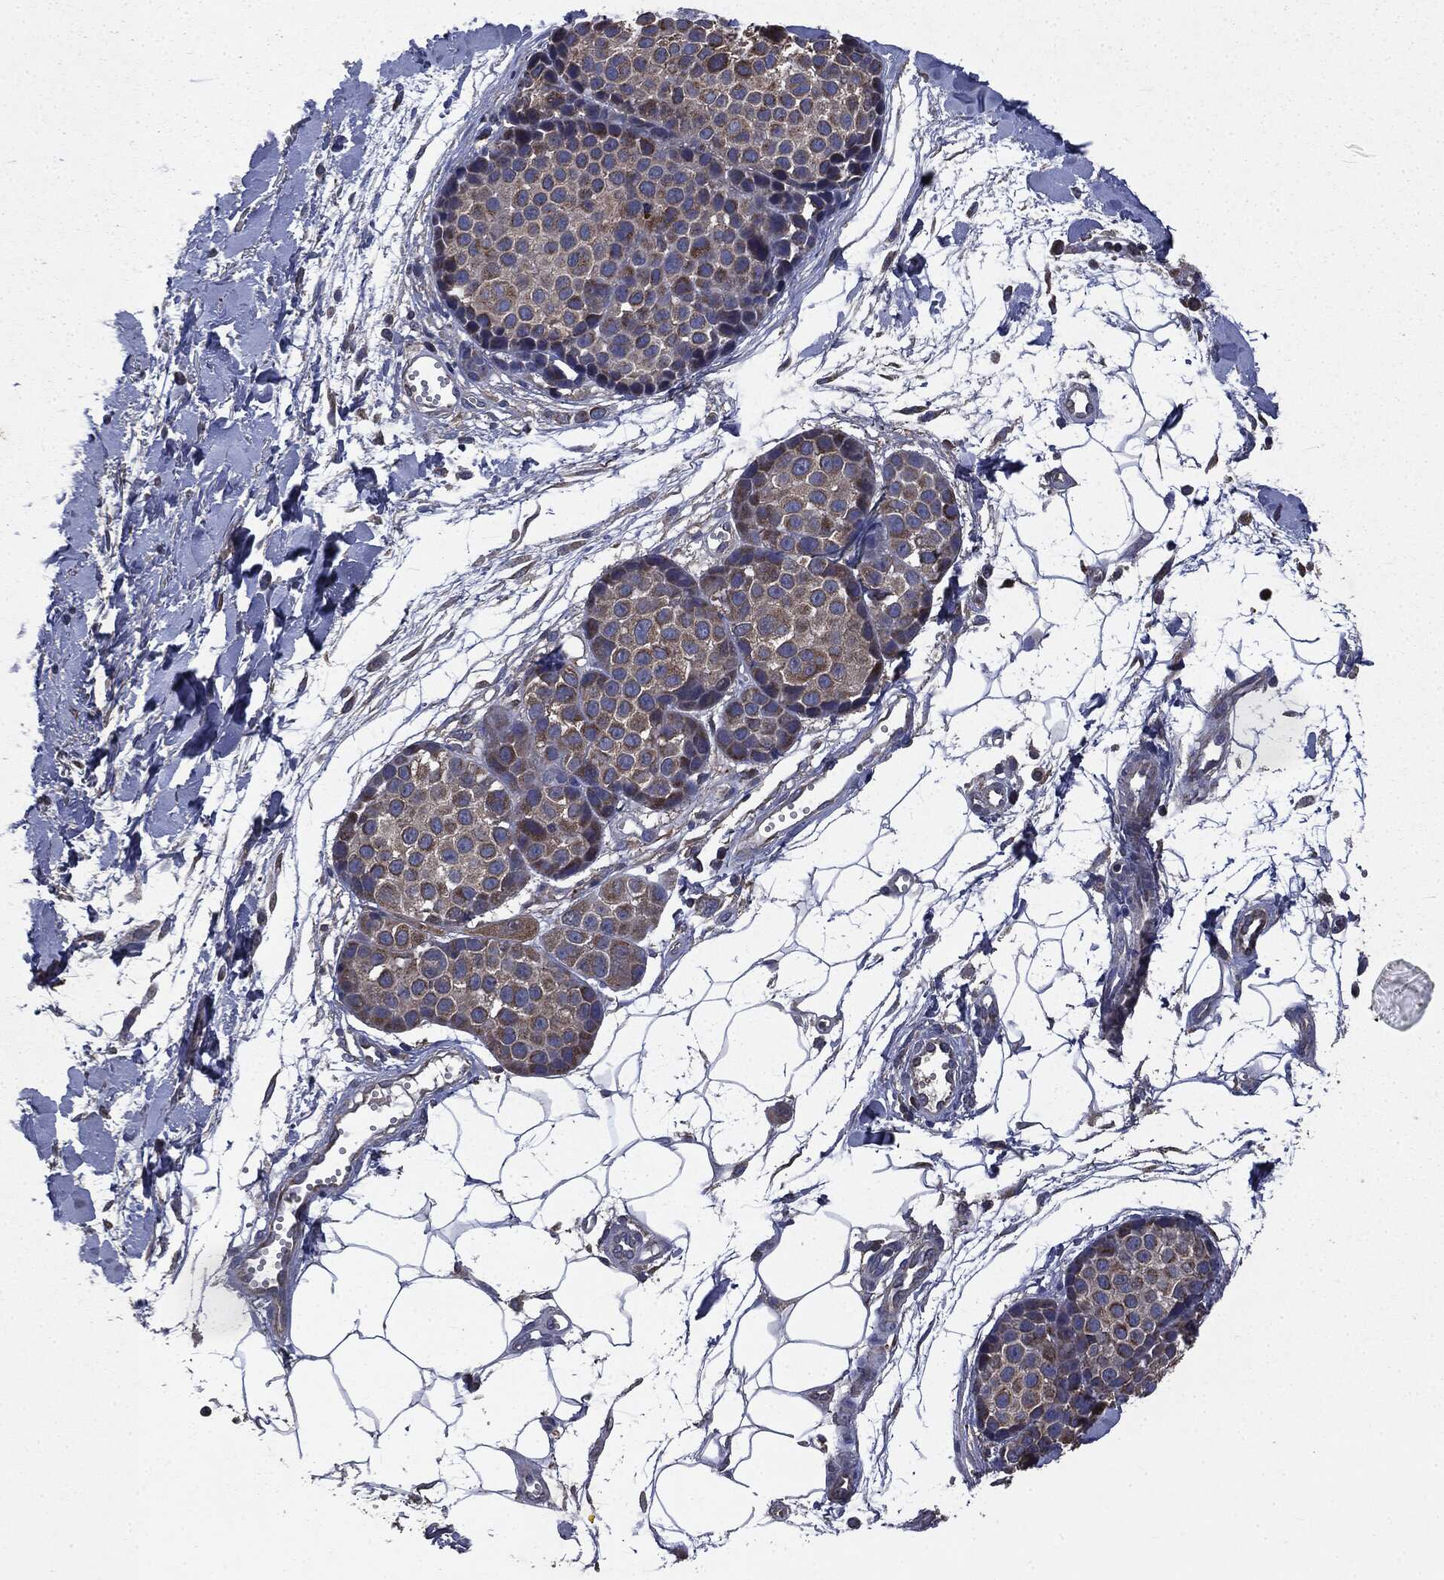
{"staining": {"intensity": "moderate", "quantity": "<25%", "location": "cytoplasmic/membranous"}, "tissue": "melanoma", "cell_type": "Tumor cells", "image_type": "cancer", "snomed": [{"axis": "morphology", "description": "Malignant melanoma, NOS"}, {"axis": "topography", "description": "Skin"}], "caption": "Melanoma stained for a protein exhibits moderate cytoplasmic/membranous positivity in tumor cells.", "gene": "MAPK6", "patient": {"sex": "female", "age": 86}}